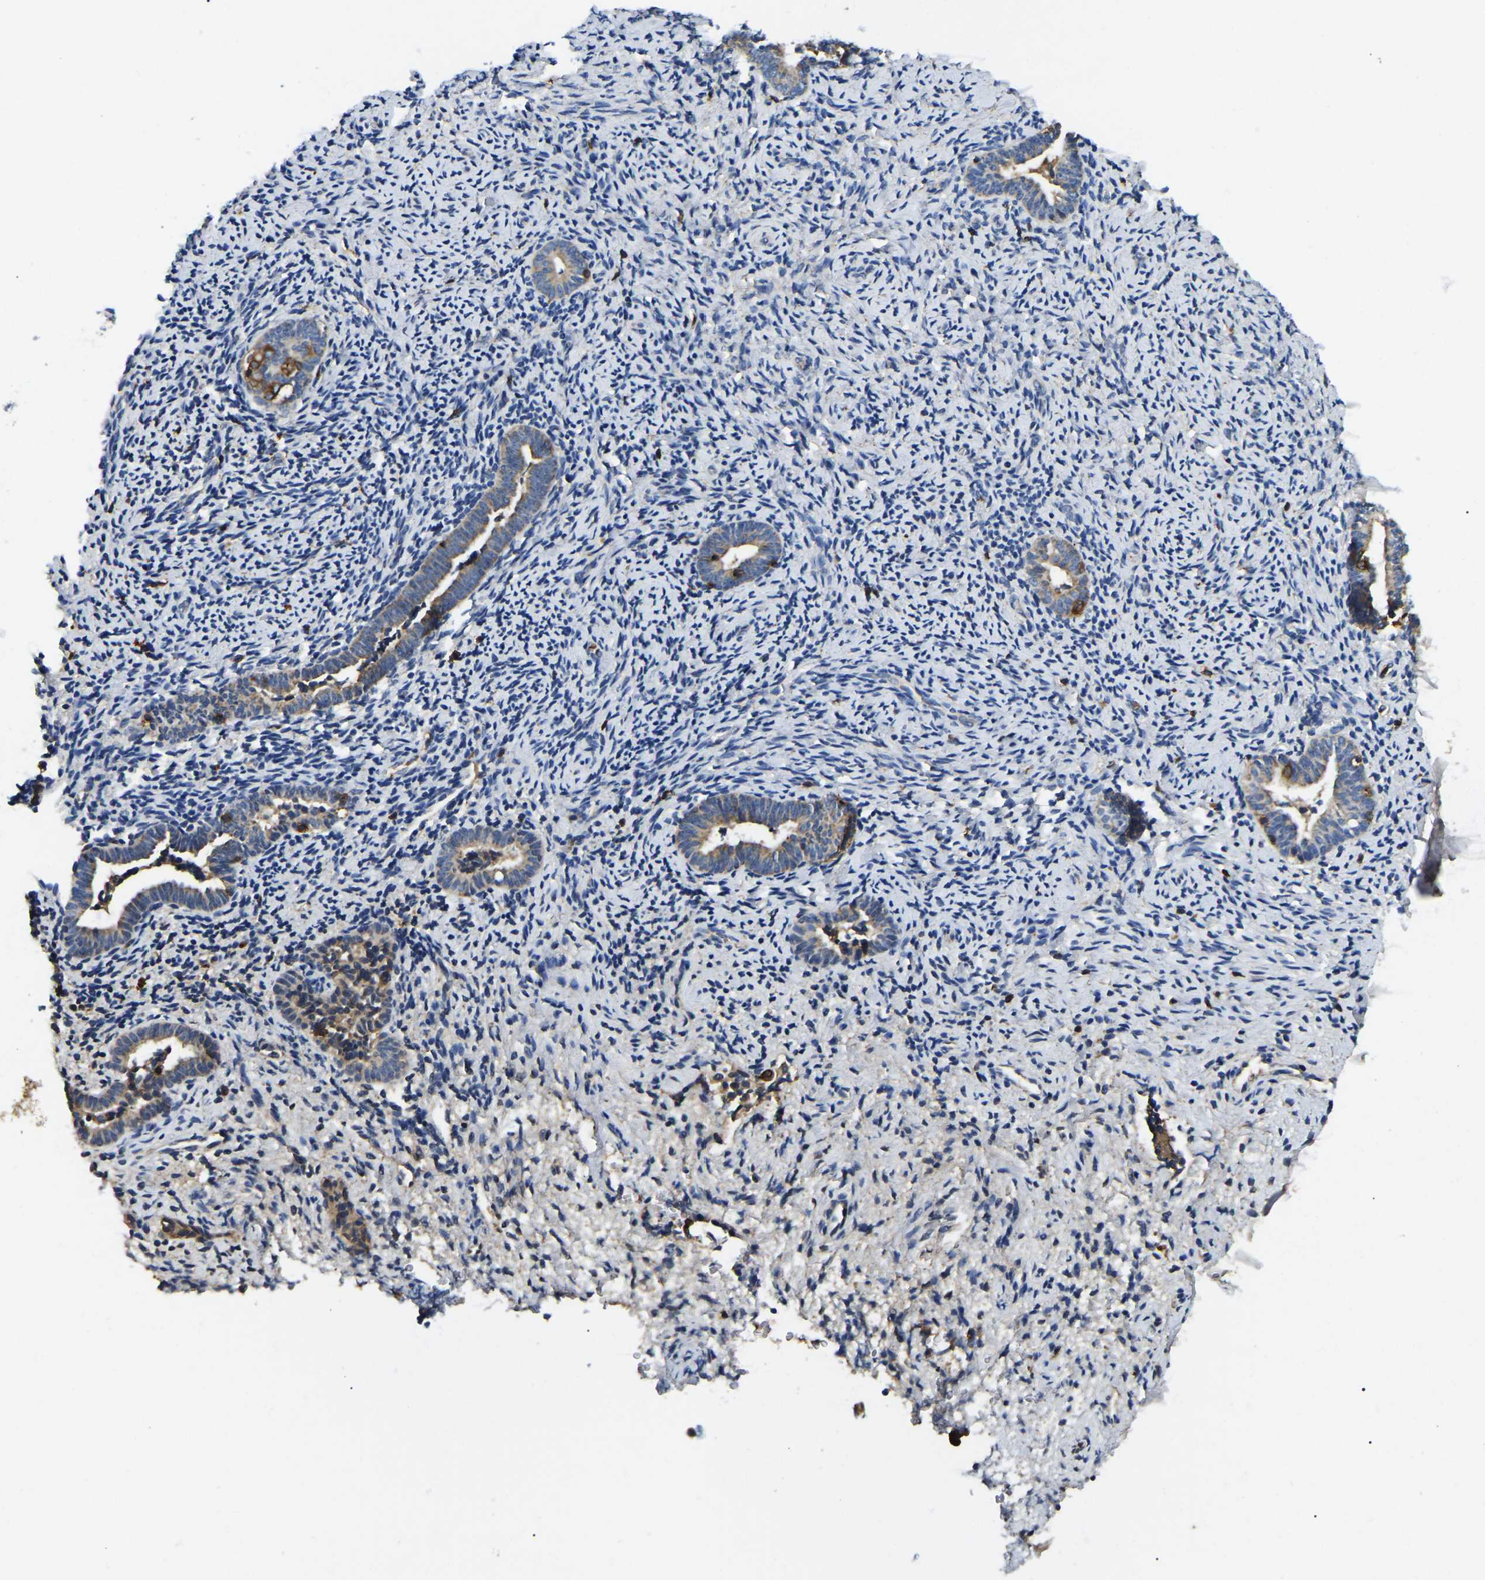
{"staining": {"intensity": "negative", "quantity": "none", "location": "none"}, "tissue": "endometrium", "cell_type": "Cells in endometrial stroma", "image_type": "normal", "snomed": [{"axis": "morphology", "description": "Normal tissue, NOS"}, {"axis": "topography", "description": "Endometrium"}], "caption": "High magnification brightfield microscopy of unremarkable endometrium stained with DAB (brown) and counterstained with hematoxylin (blue): cells in endometrial stroma show no significant staining. (DAB immunohistochemistry, high magnification).", "gene": "SMPD2", "patient": {"sex": "female", "age": 51}}